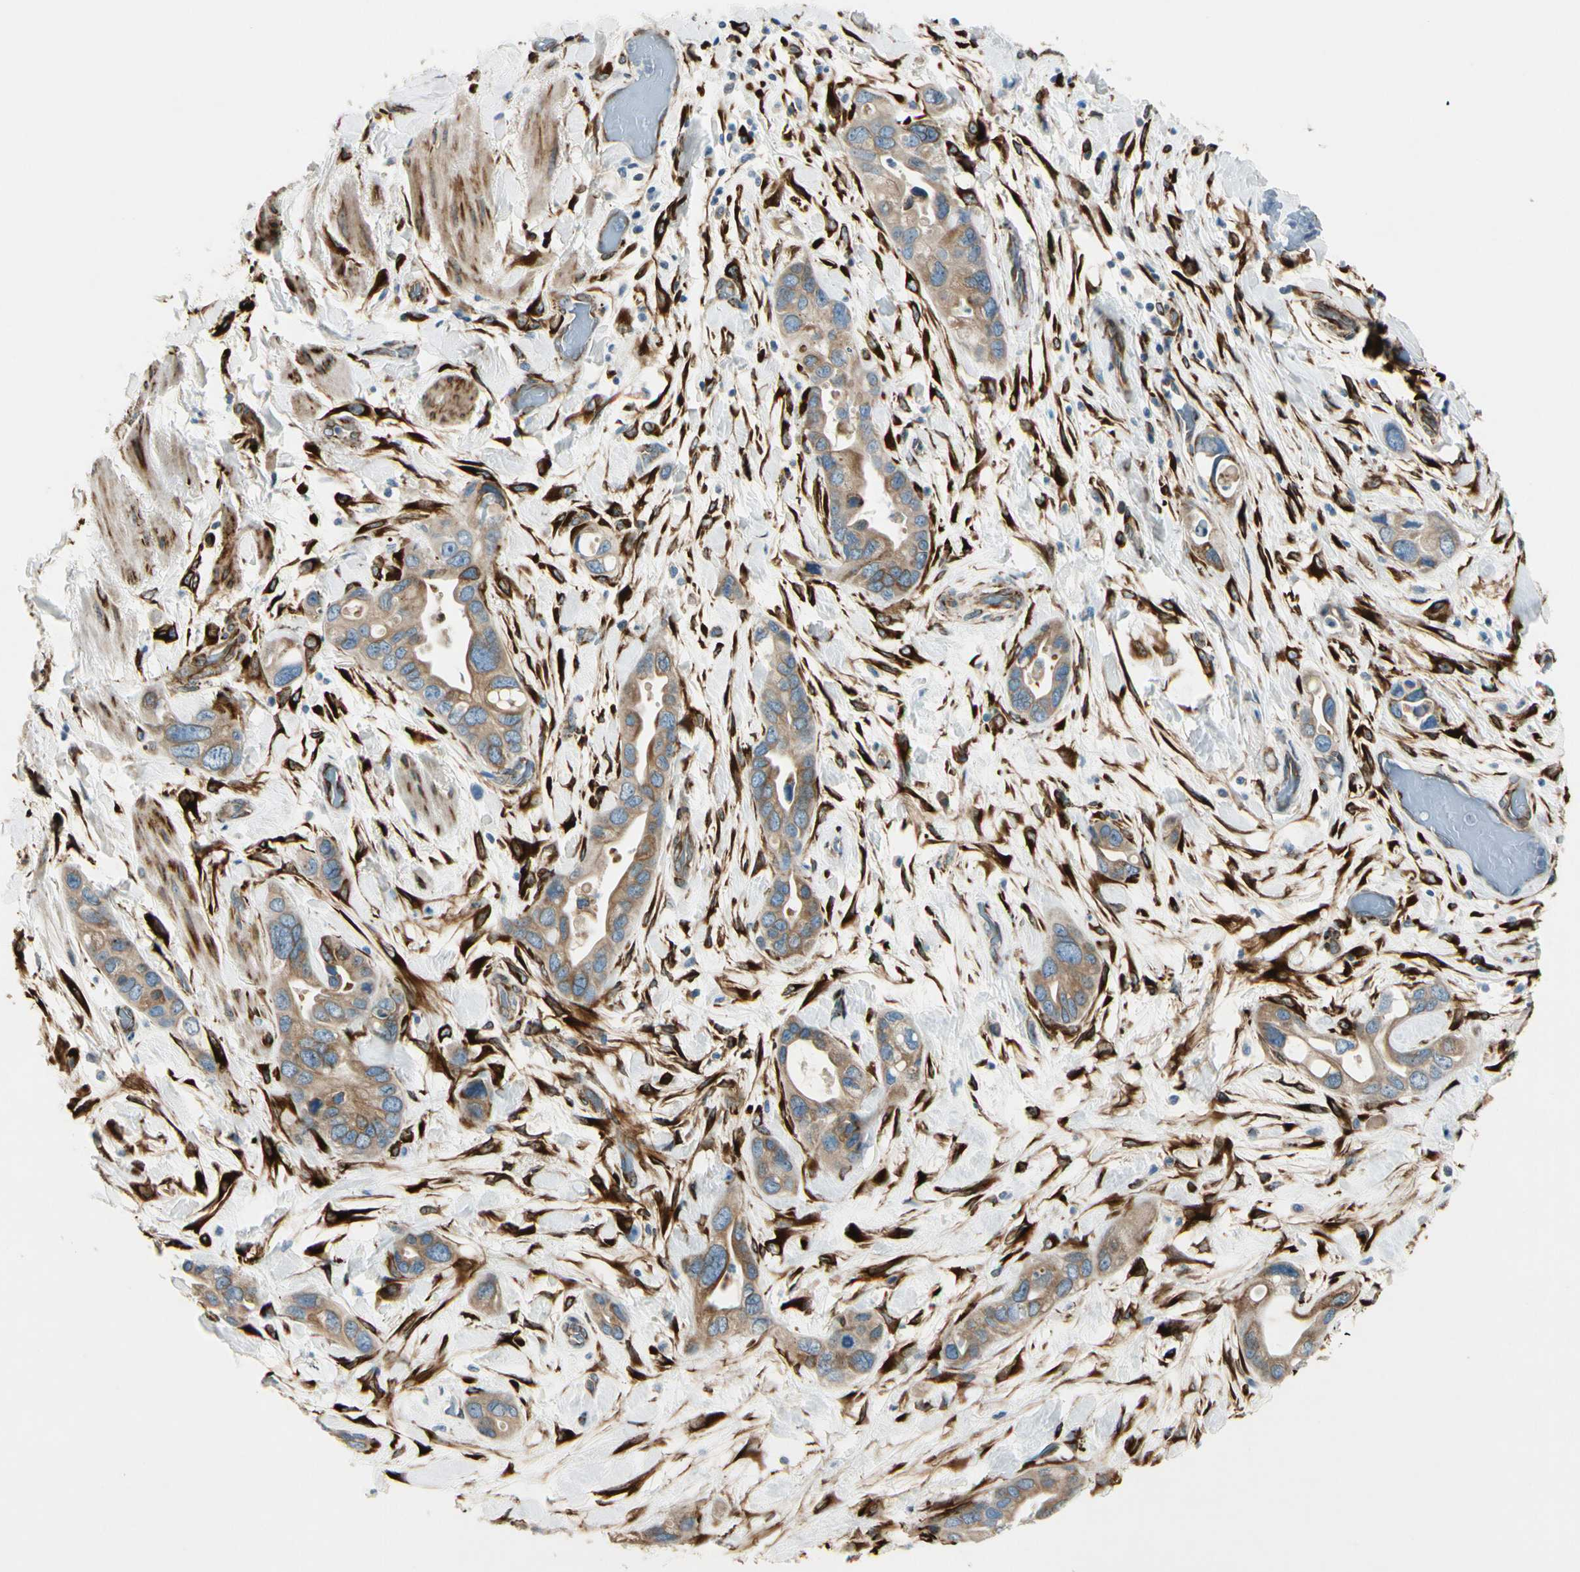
{"staining": {"intensity": "moderate", "quantity": ">75%", "location": "cytoplasmic/membranous"}, "tissue": "pancreatic cancer", "cell_type": "Tumor cells", "image_type": "cancer", "snomed": [{"axis": "morphology", "description": "Adenocarcinoma, NOS"}, {"axis": "topography", "description": "Pancreas"}], "caption": "Protein expression analysis of pancreatic cancer (adenocarcinoma) exhibits moderate cytoplasmic/membranous staining in about >75% of tumor cells. (brown staining indicates protein expression, while blue staining denotes nuclei).", "gene": "FKBP7", "patient": {"sex": "female", "age": 77}}